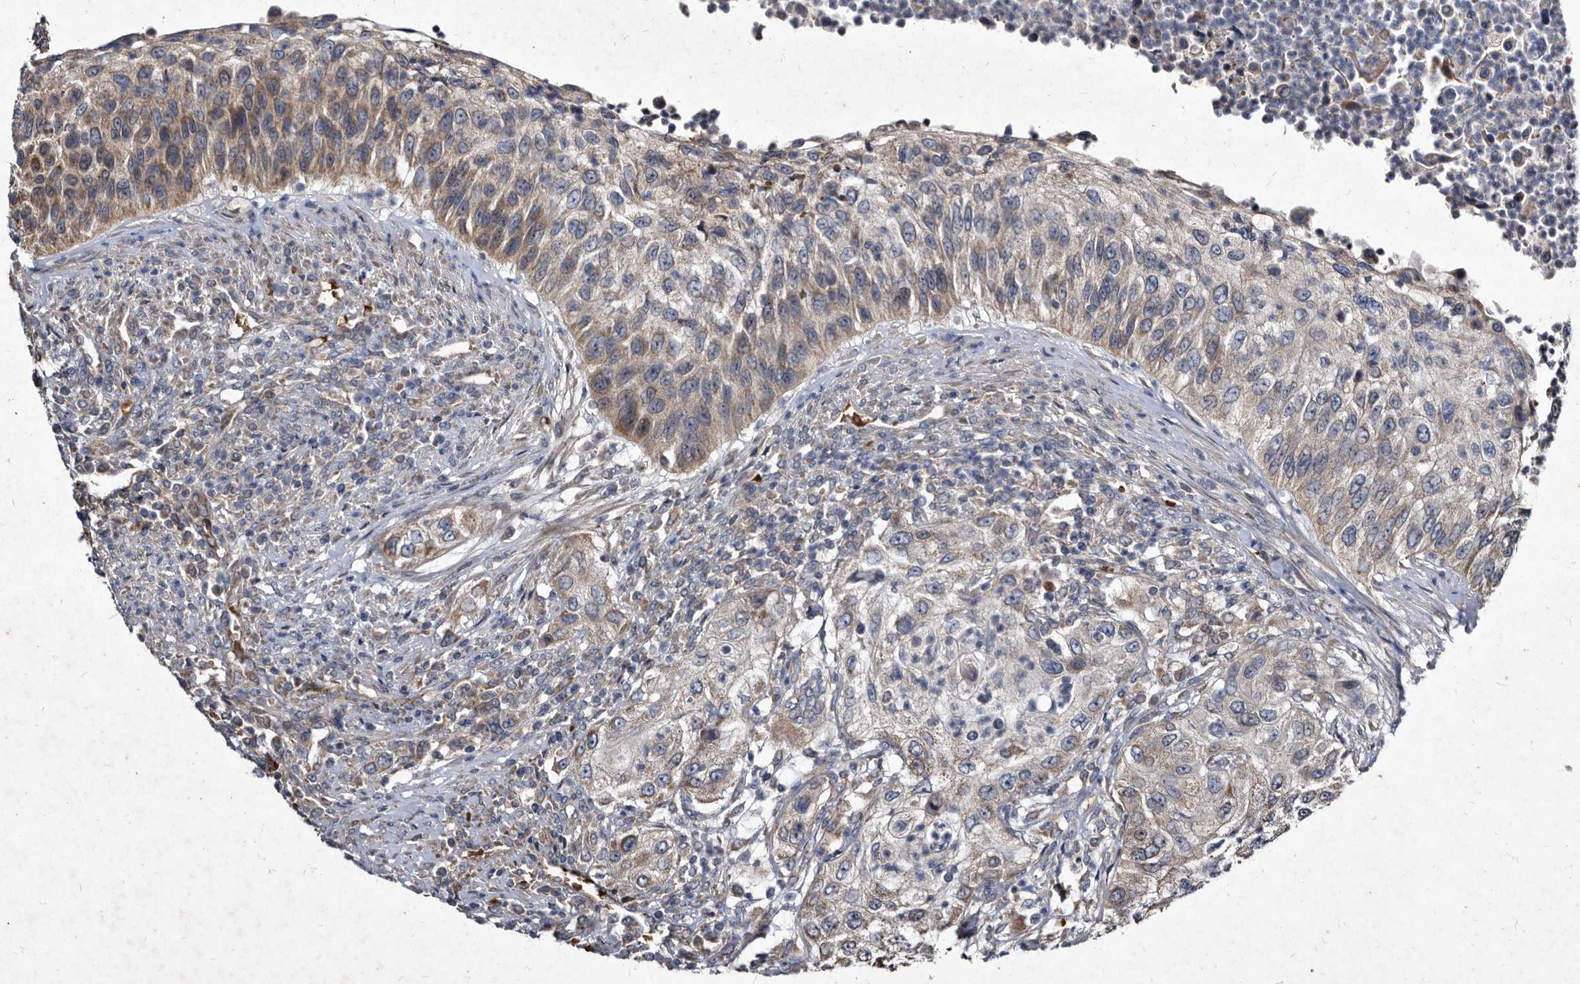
{"staining": {"intensity": "weak", "quantity": "<25%", "location": "cytoplasmic/membranous"}, "tissue": "urothelial cancer", "cell_type": "Tumor cells", "image_type": "cancer", "snomed": [{"axis": "morphology", "description": "Urothelial carcinoma, High grade"}, {"axis": "topography", "description": "Urinary bladder"}], "caption": "Immunohistochemical staining of human urothelial carcinoma (high-grade) displays no significant staining in tumor cells.", "gene": "YPEL3", "patient": {"sex": "female", "age": 60}}